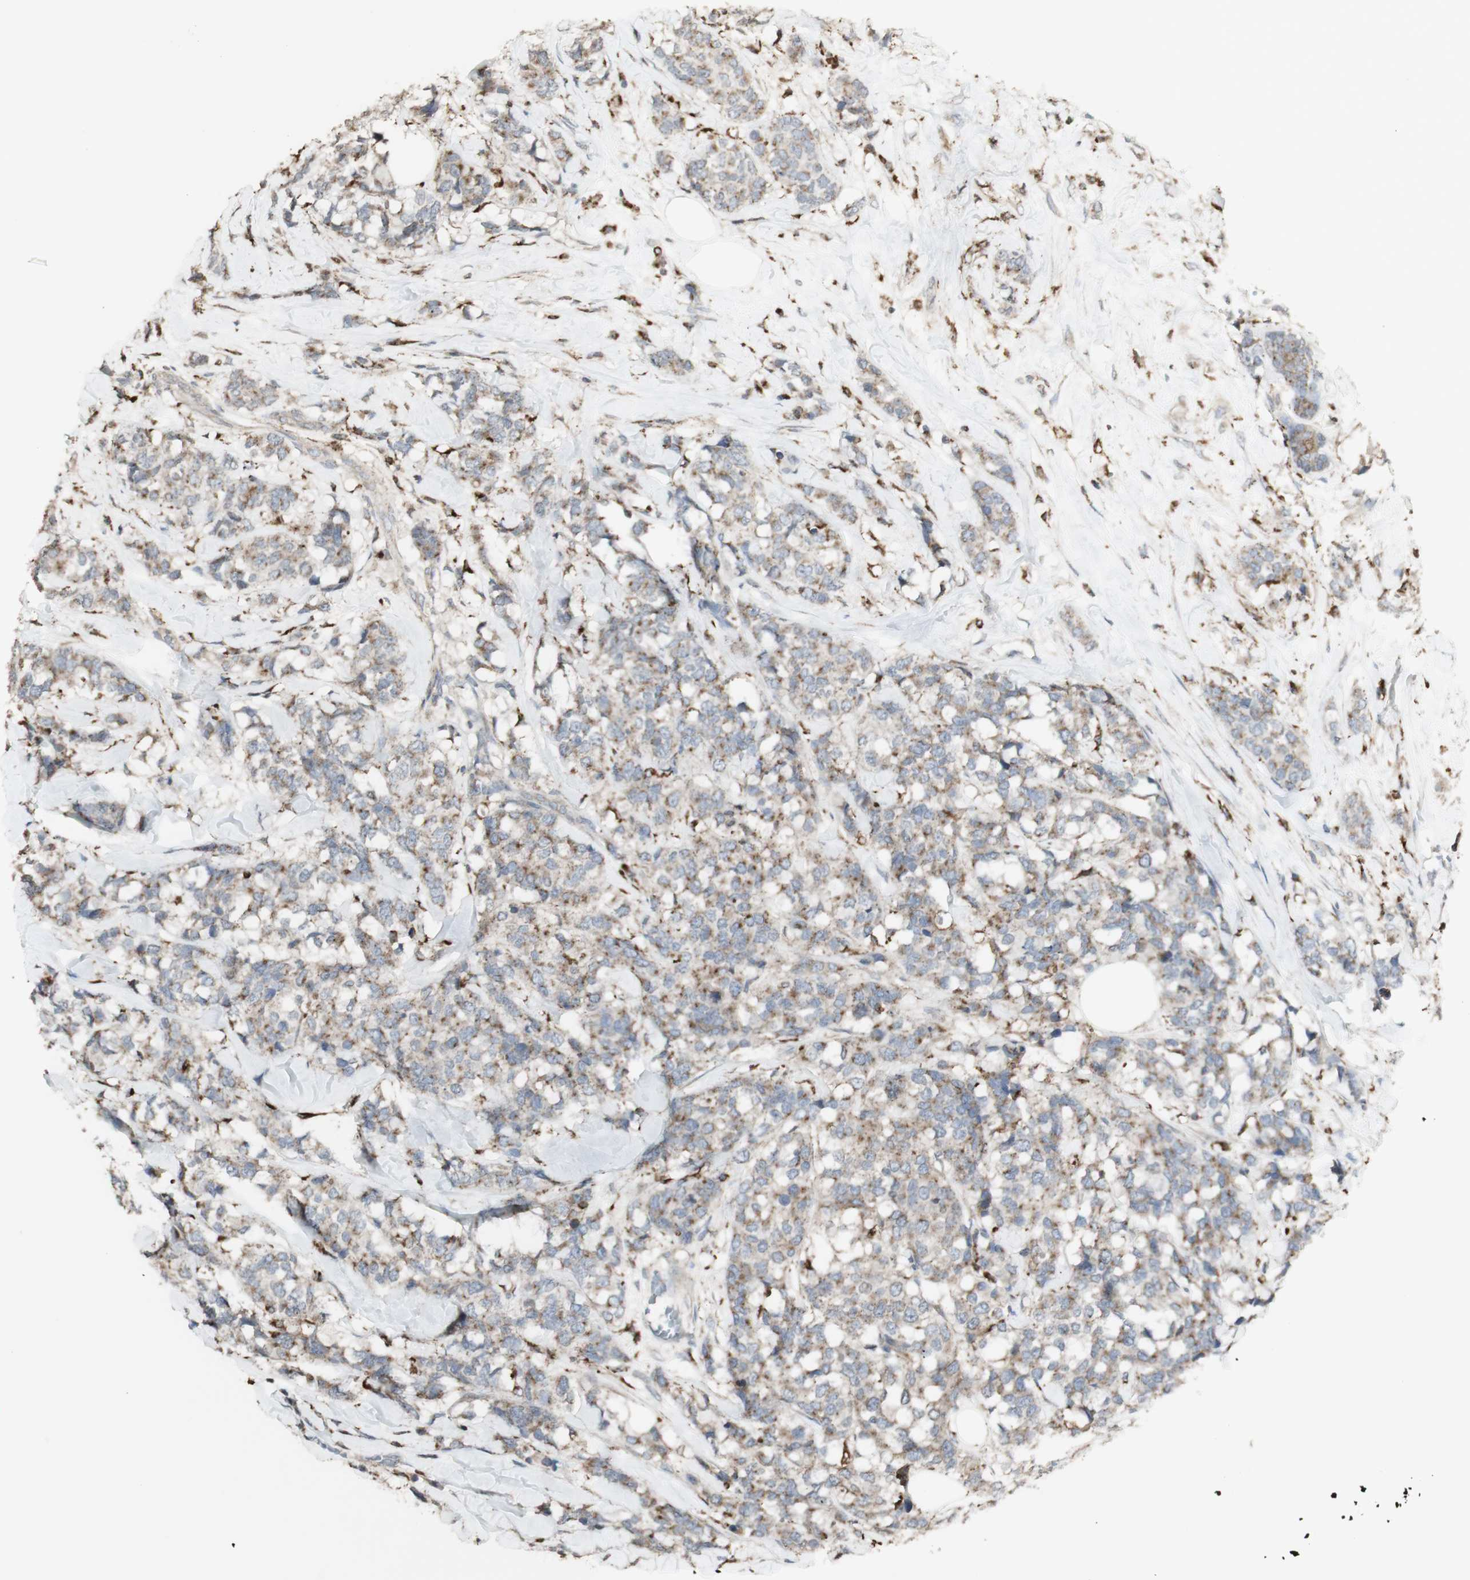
{"staining": {"intensity": "weak", "quantity": ">75%", "location": "cytoplasmic/membranous"}, "tissue": "breast cancer", "cell_type": "Tumor cells", "image_type": "cancer", "snomed": [{"axis": "morphology", "description": "Lobular carcinoma"}, {"axis": "topography", "description": "Breast"}], "caption": "Lobular carcinoma (breast) stained for a protein (brown) displays weak cytoplasmic/membranous positive staining in approximately >75% of tumor cells.", "gene": "ATP6V1E1", "patient": {"sex": "female", "age": 59}}